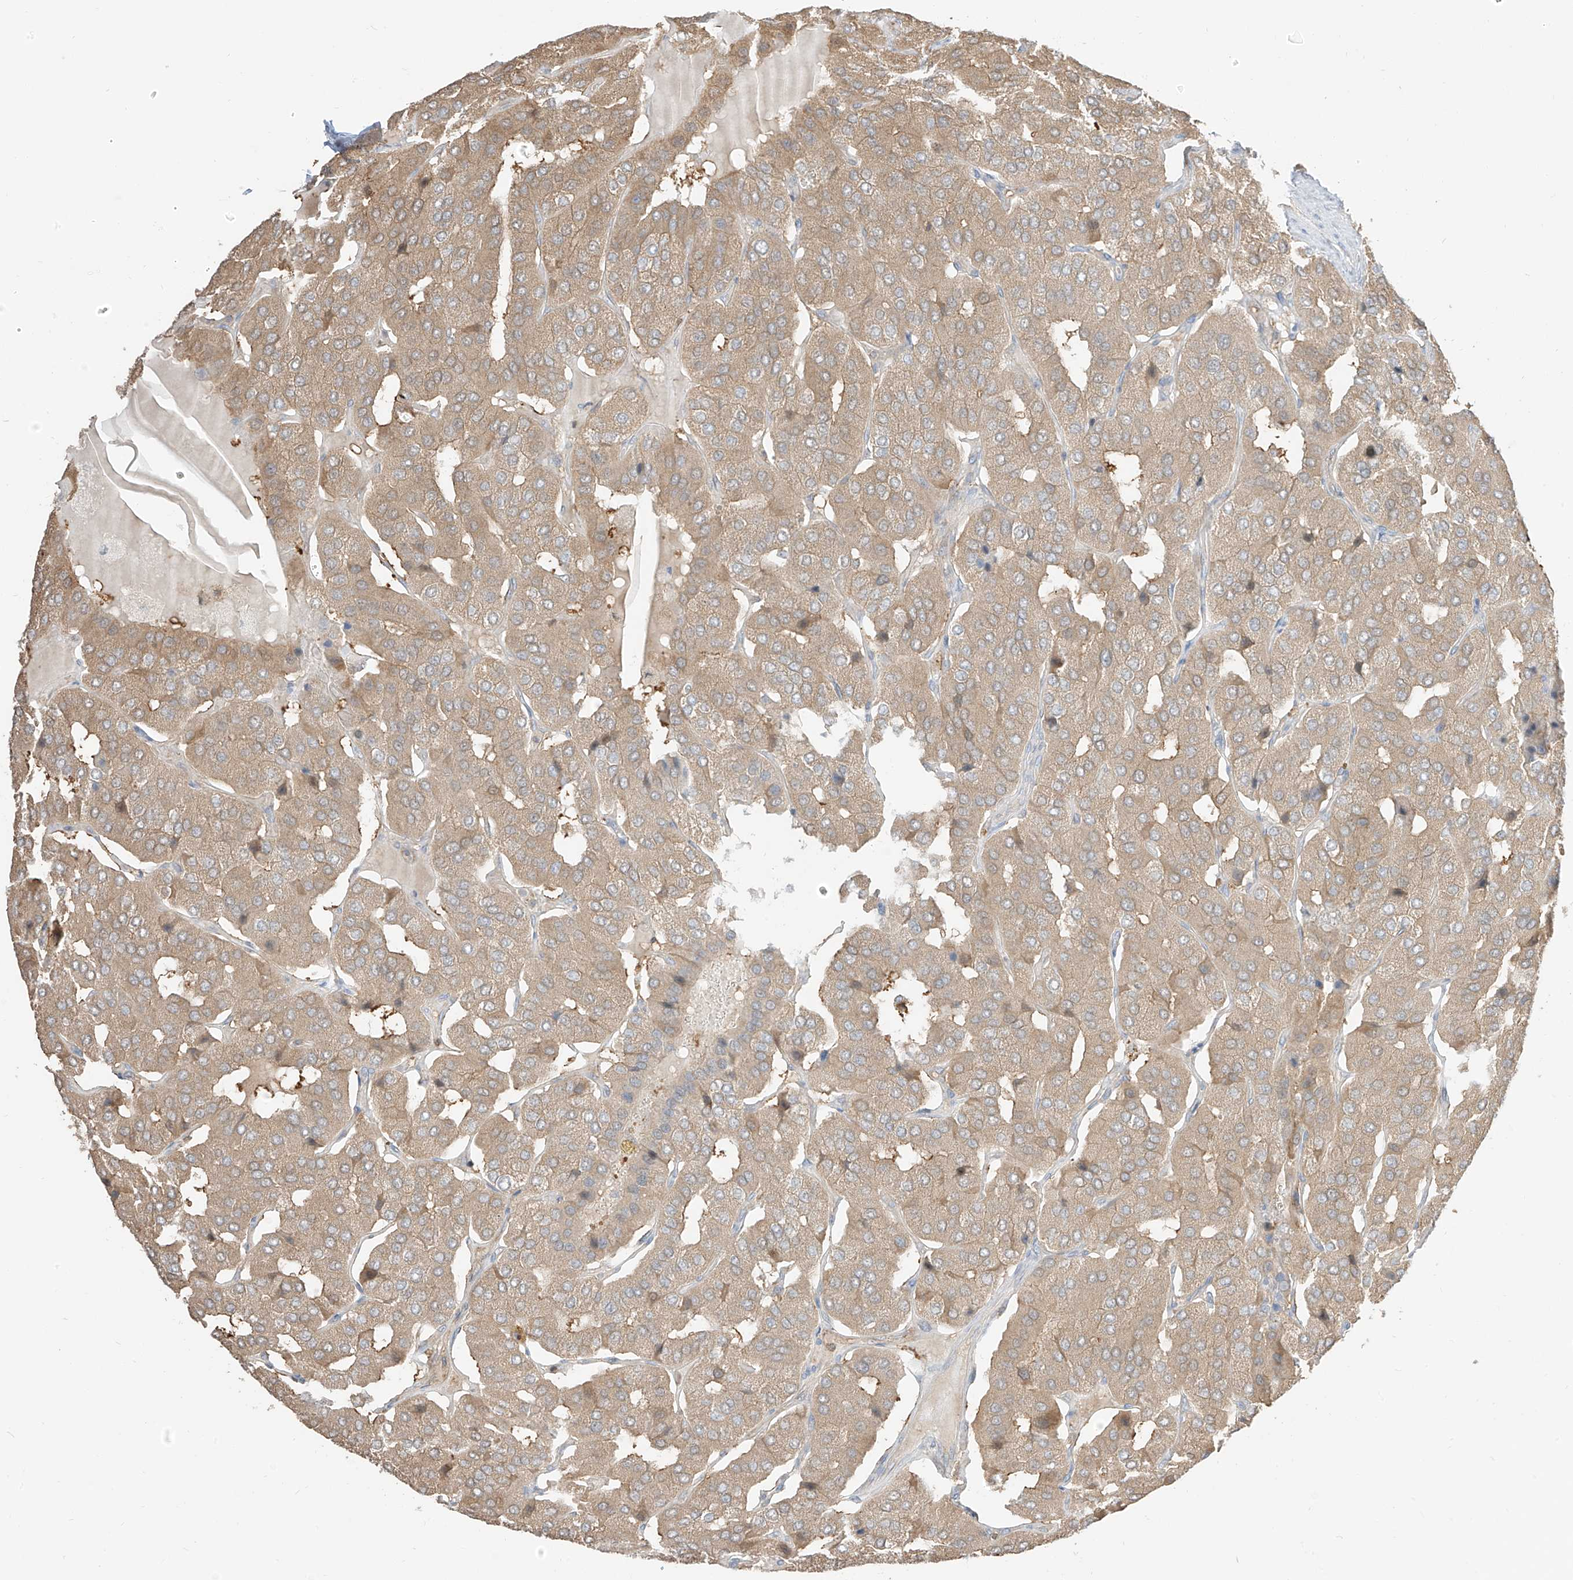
{"staining": {"intensity": "moderate", "quantity": ">75%", "location": "cytoplasmic/membranous"}, "tissue": "parathyroid gland", "cell_type": "Glandular cells", "image_type": "normal", "snomed": [{"axis": "morphology", "description": "Normal tissue, NOS"}, {"axis": "morphology", "description": "Adenoma, NOS"}, {"axis": "topography", "description": "Parathyroid gland"}], "caption": "IHC photomicrograph of benign parathyroid gland: human parathyroid gland stained using IHC displays medium levels of moderate protein expression localized specifically in the cytoplasmic/membranous of glandular cells, appearing as a cytoplasmic/membranous brown color.", "gene": "ETHE1", "patient": {"sex": "female", "age": 86}}